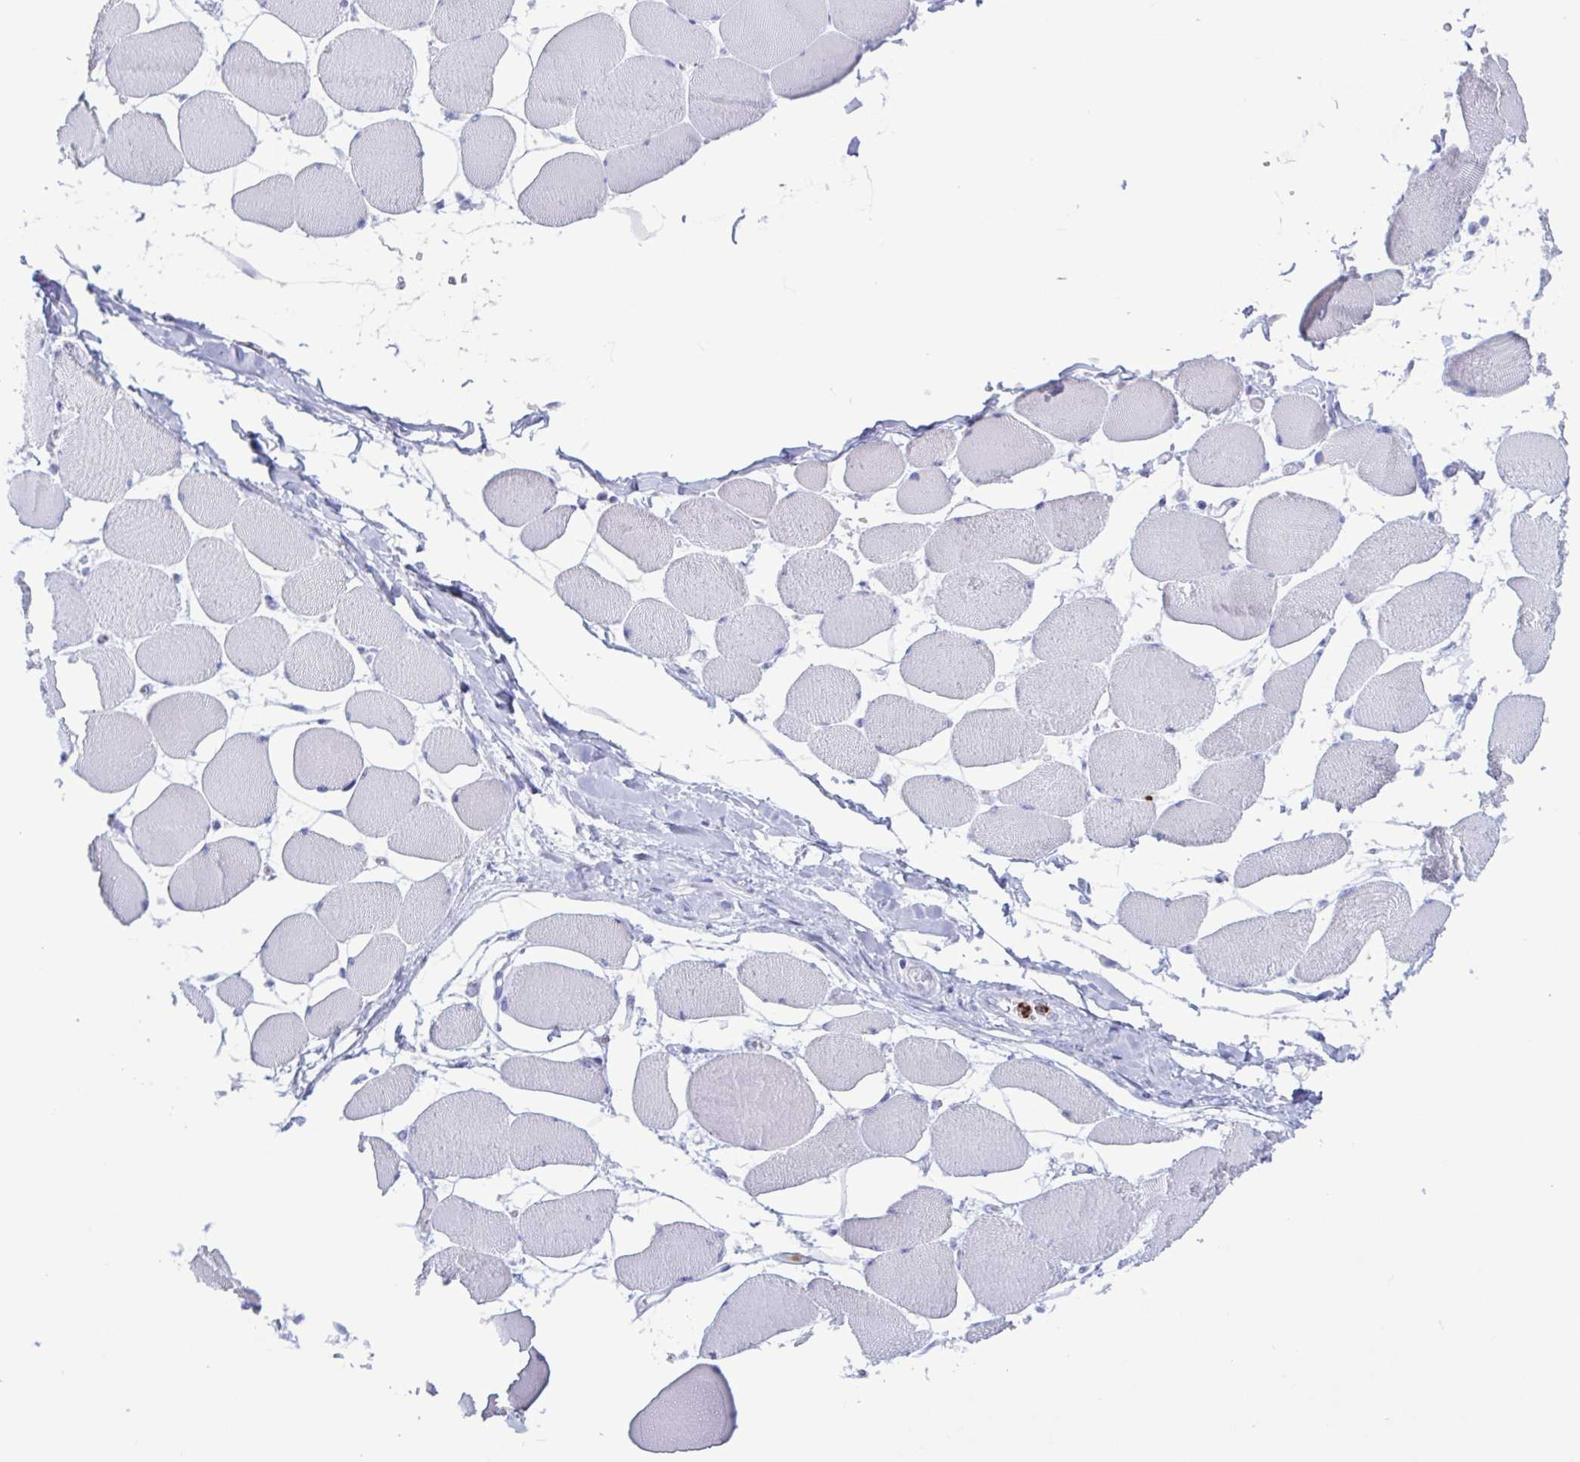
{"staining": {"intensity": "negative", "quantity": "none", "location": "none"}, "tissue": "skeletal muscle", "cell_type": "Myocytes", "image_type": "normal", "snomed": [{"axis": "morphology", "description": "Normal tissue, NOS"}, {"axis": "topography", "description": "Skeletal muscle"}], "caption": "Immunohistochemistry of normal human skeletal muscle reveals no positivity in myocytes. Nuclei are stained in blue.", "gene": "LTF", "patient": {"sex": "female", "age": 75}}